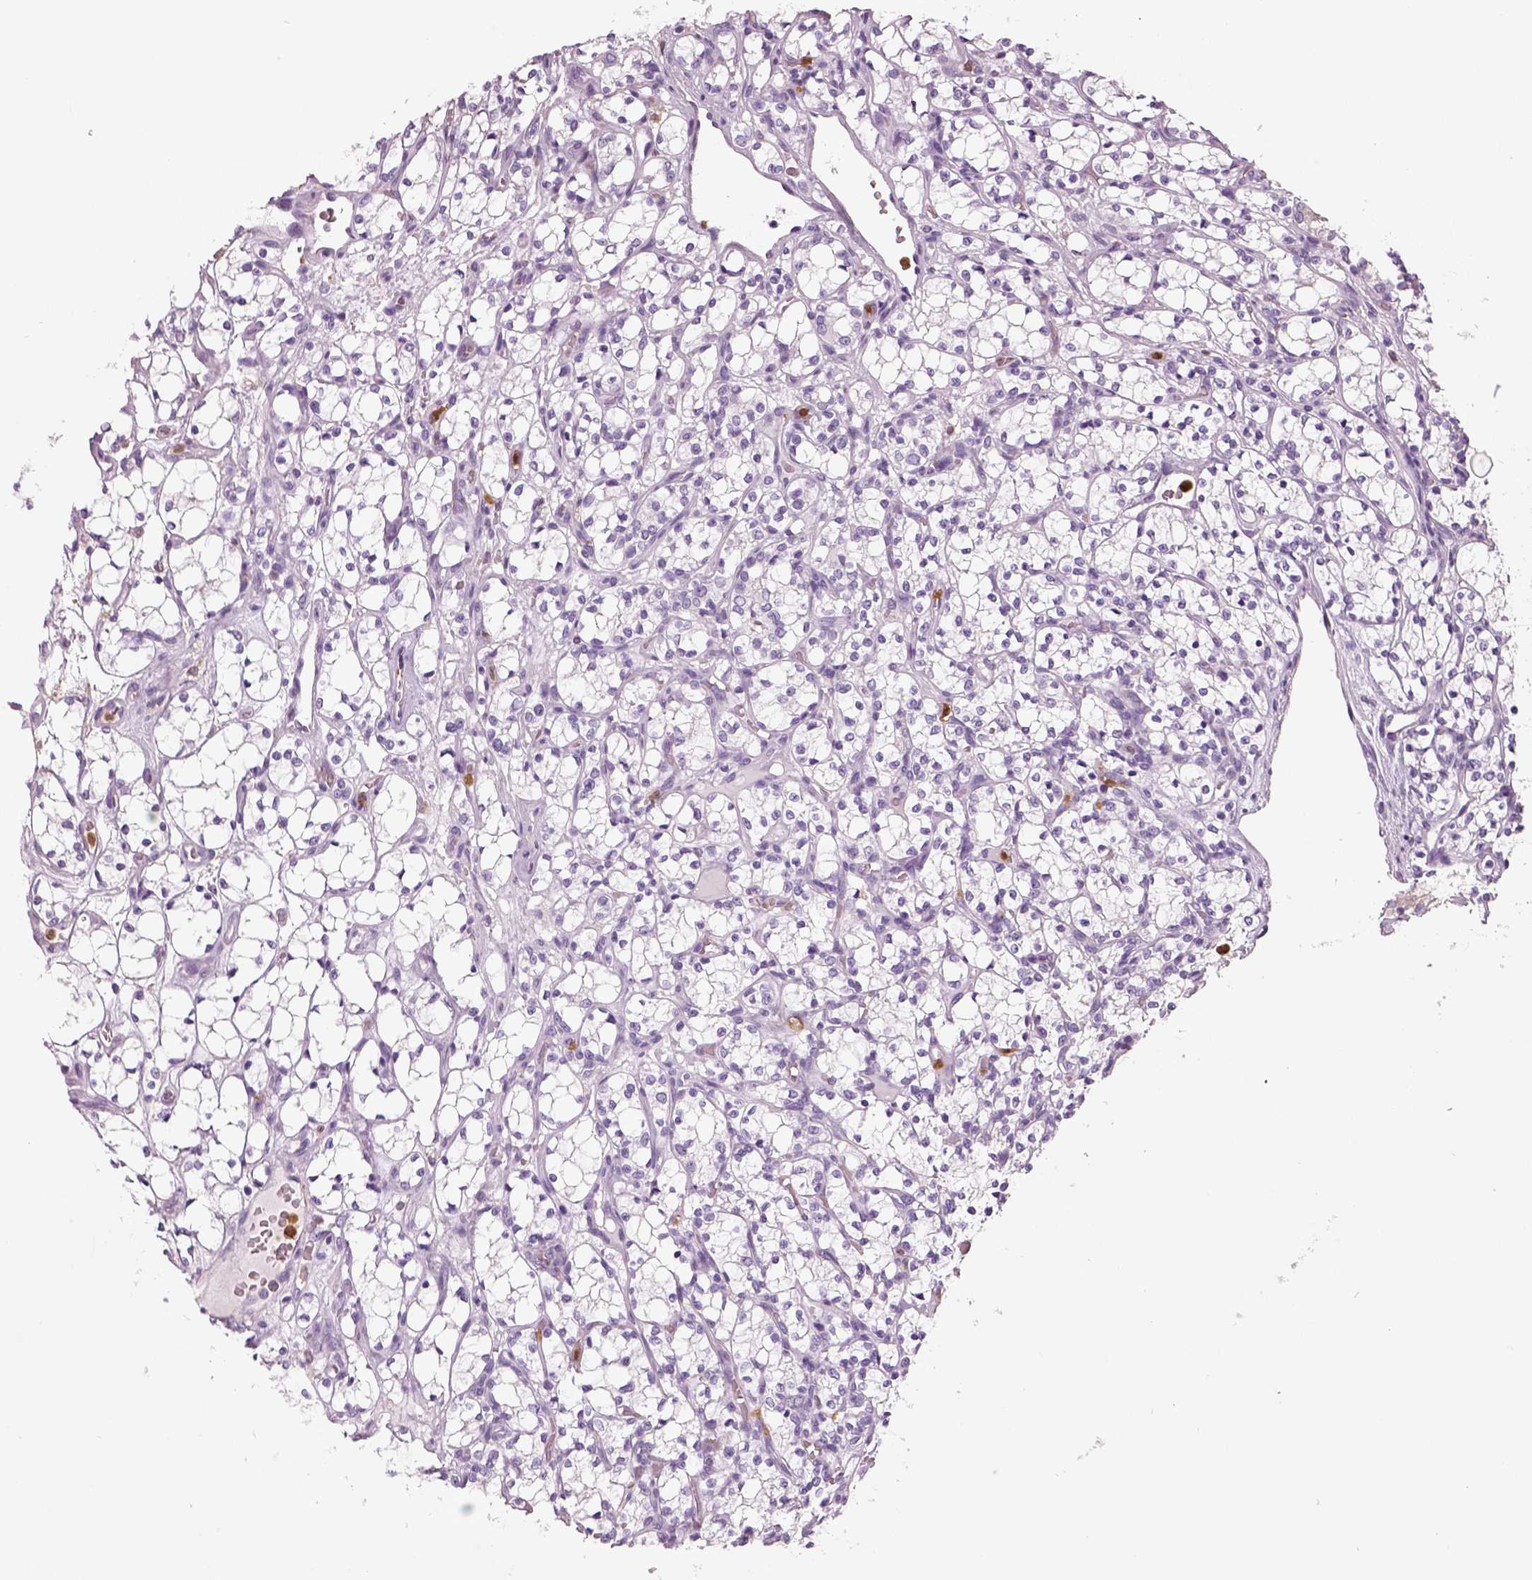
{"staining": {"intensity": "negative", "quantity": "none", "location": "none"}, "tissue": "renal cancer", "cell_type": "Tumor cells", "image_type": "cancer", "snomed": [{"axis": "morphology", "description": "Adenocarcinoma, NOS"}, {"axis": "topography", "description": "Kidney"}], "caption": "DAB (3,3'-diaminobenzidine) immunohistochemical staining of adenocarcinoma (renal) displays no significant expression in tumor cells.", "gene": "NECAB2", "patient": {"sex": "female", "age": 69}}